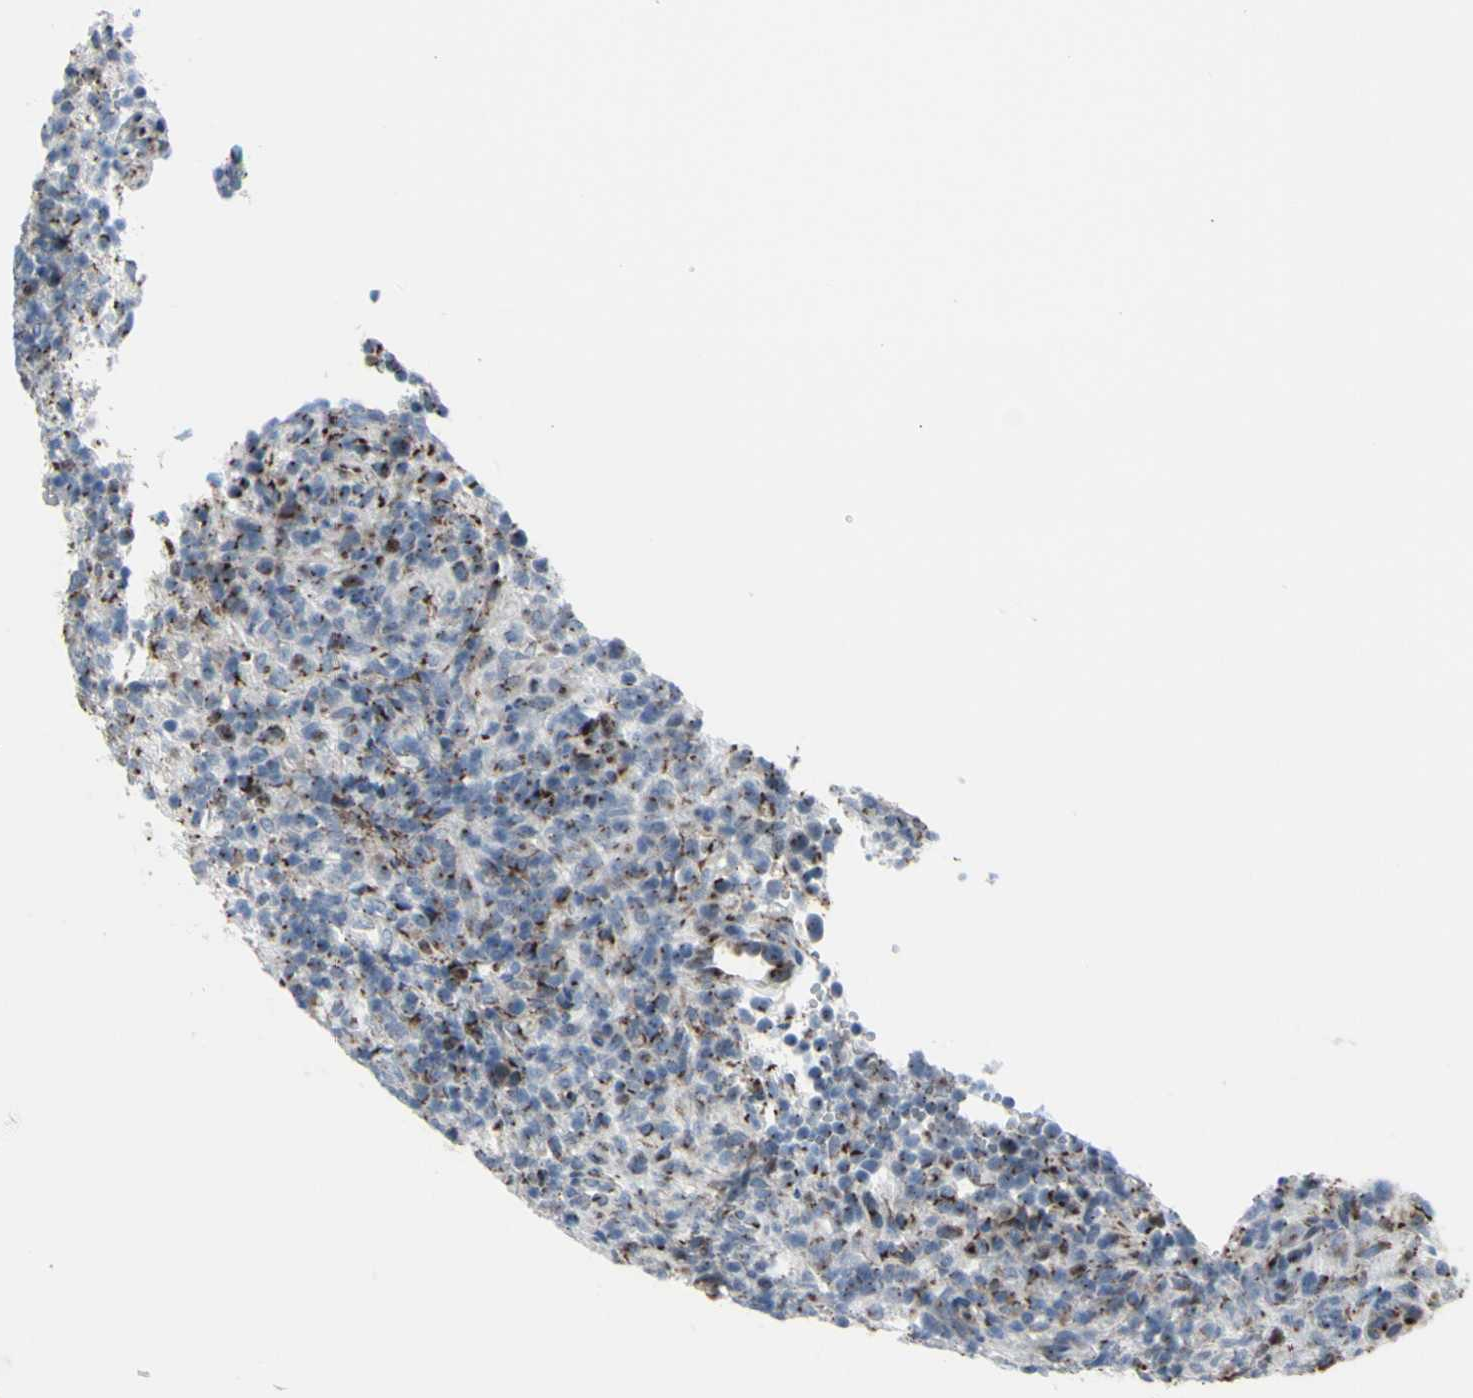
{"staining": {"intensity": "strong", "quantity": "25%-75%", "location": "cytoplasmic/membranous"}, "tissue": "lymphoma", "cell_type": "Tumor cells", "image_type": "cancer", "snomed": [{"axis": "morphology", "description": "Malignant lymphoma, non-Hodgkin's type, High grade"}, {"axis": "topography", "description": "Lymph node"}], "caption": "Malignant lymphoma, non-Hodgkin's type (high-grade) stained with a brown dye reveals strong cytoplasmic/membranous positive staining in approximately 25%-75% of tumor cells.", "gene": "GLG1", "patient": {"sex": "female", "age": 76}}